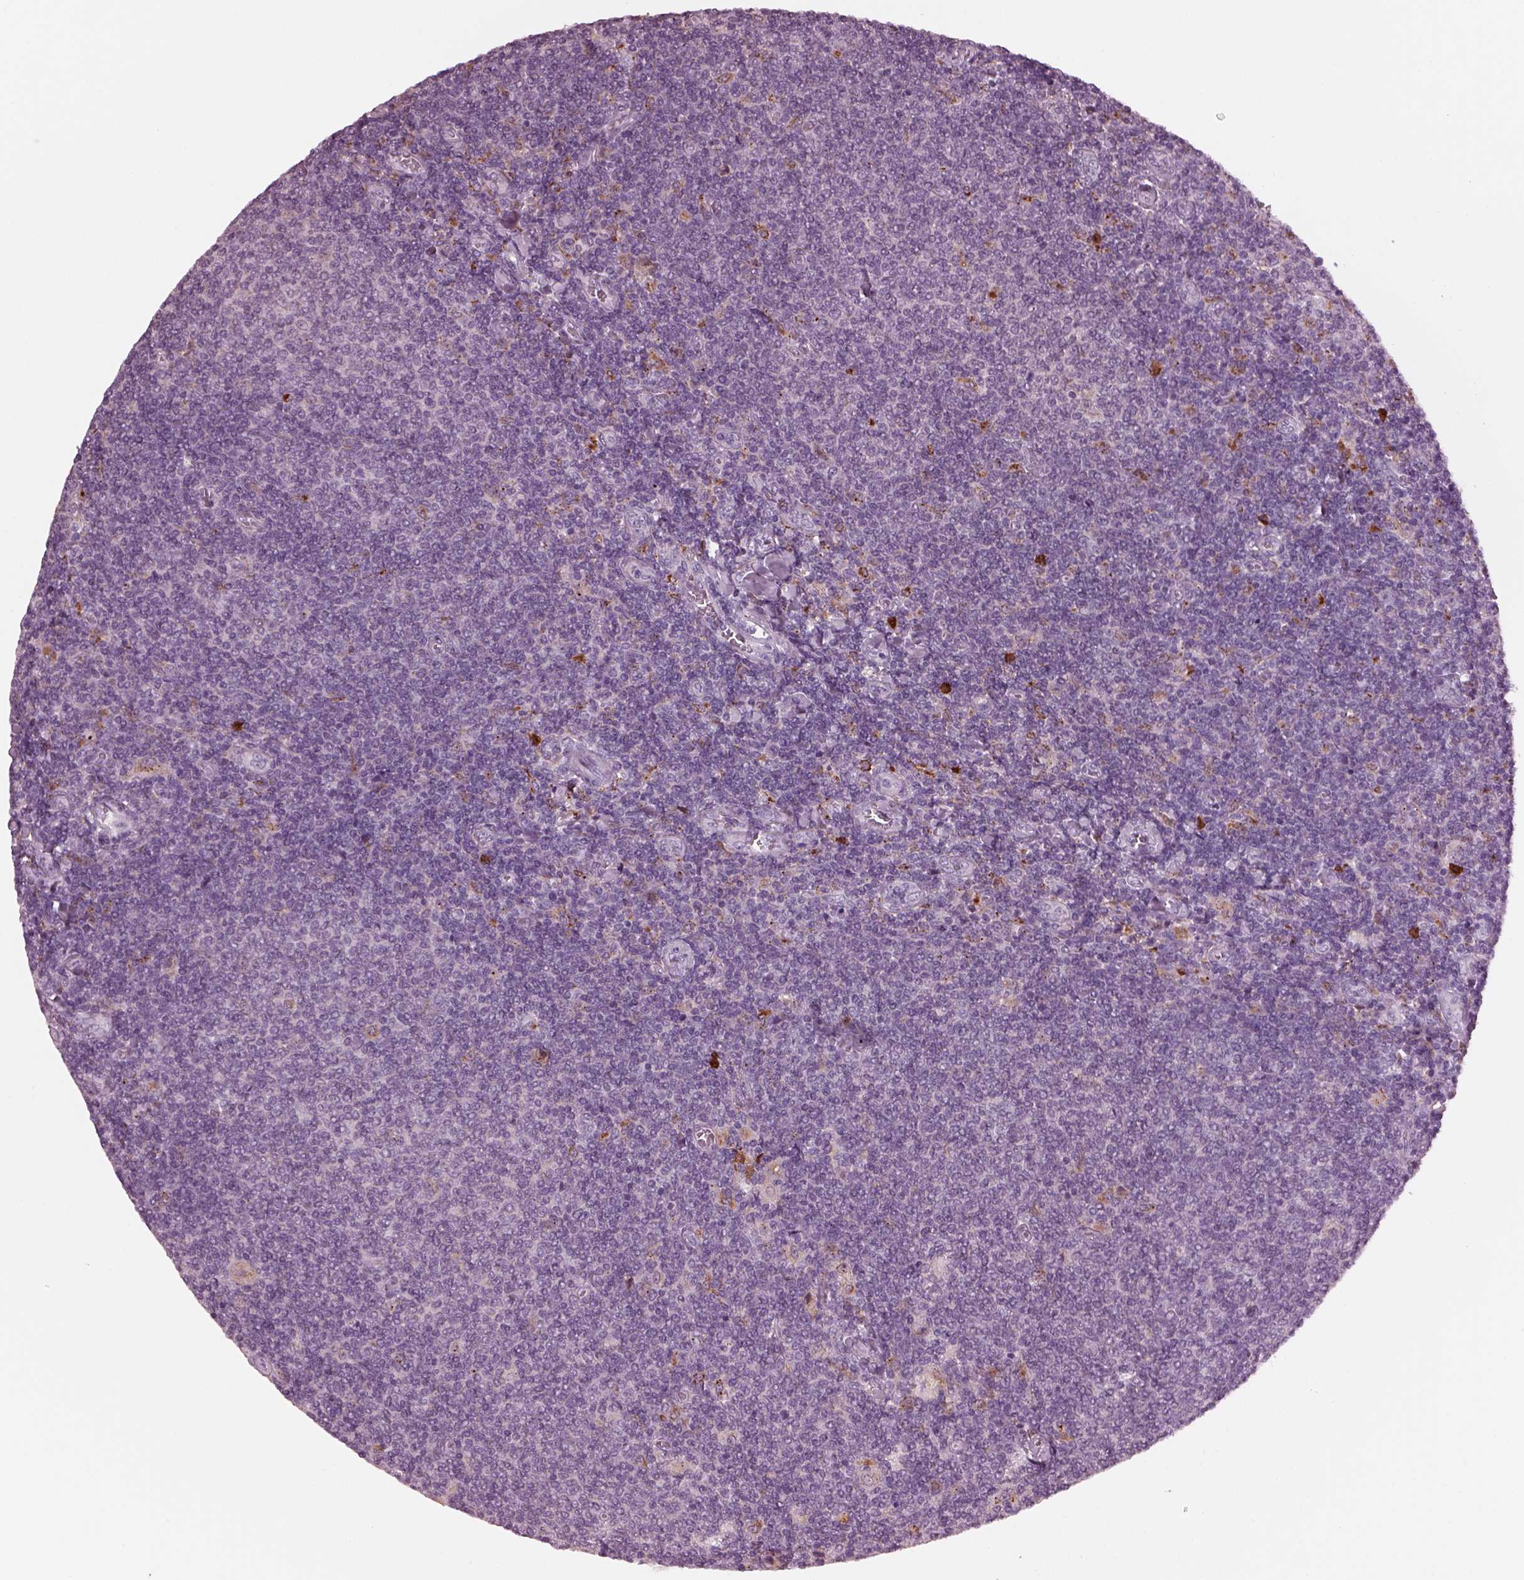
{"staining": {"intensity": "negative", "quantity": "none", "location": "none"}, "tissue": "lymphoma", "cell_type": "Tumor cells", "image_type": "cancer", "snomed": [{"axis": "morphology", "description": "Malignant lymphoma, non-Hodgkin's type, Low grade"}, {"axis": "topography", "description": "Lymph node"}], "caption": "Immunohistochemistry micrograph of human low-grade malignant lymphoma, non-Hodgkin's type stained for a protein (brown), which shows no expression in tumor cells. The staining was performed using DAB to visualize the protein expression in brown, while the nuclei were stained in blue with hematoxylin (Magnification: 20x).", "gene": "SLAMF8", "patient": {"sex": "male", "age": 52}}